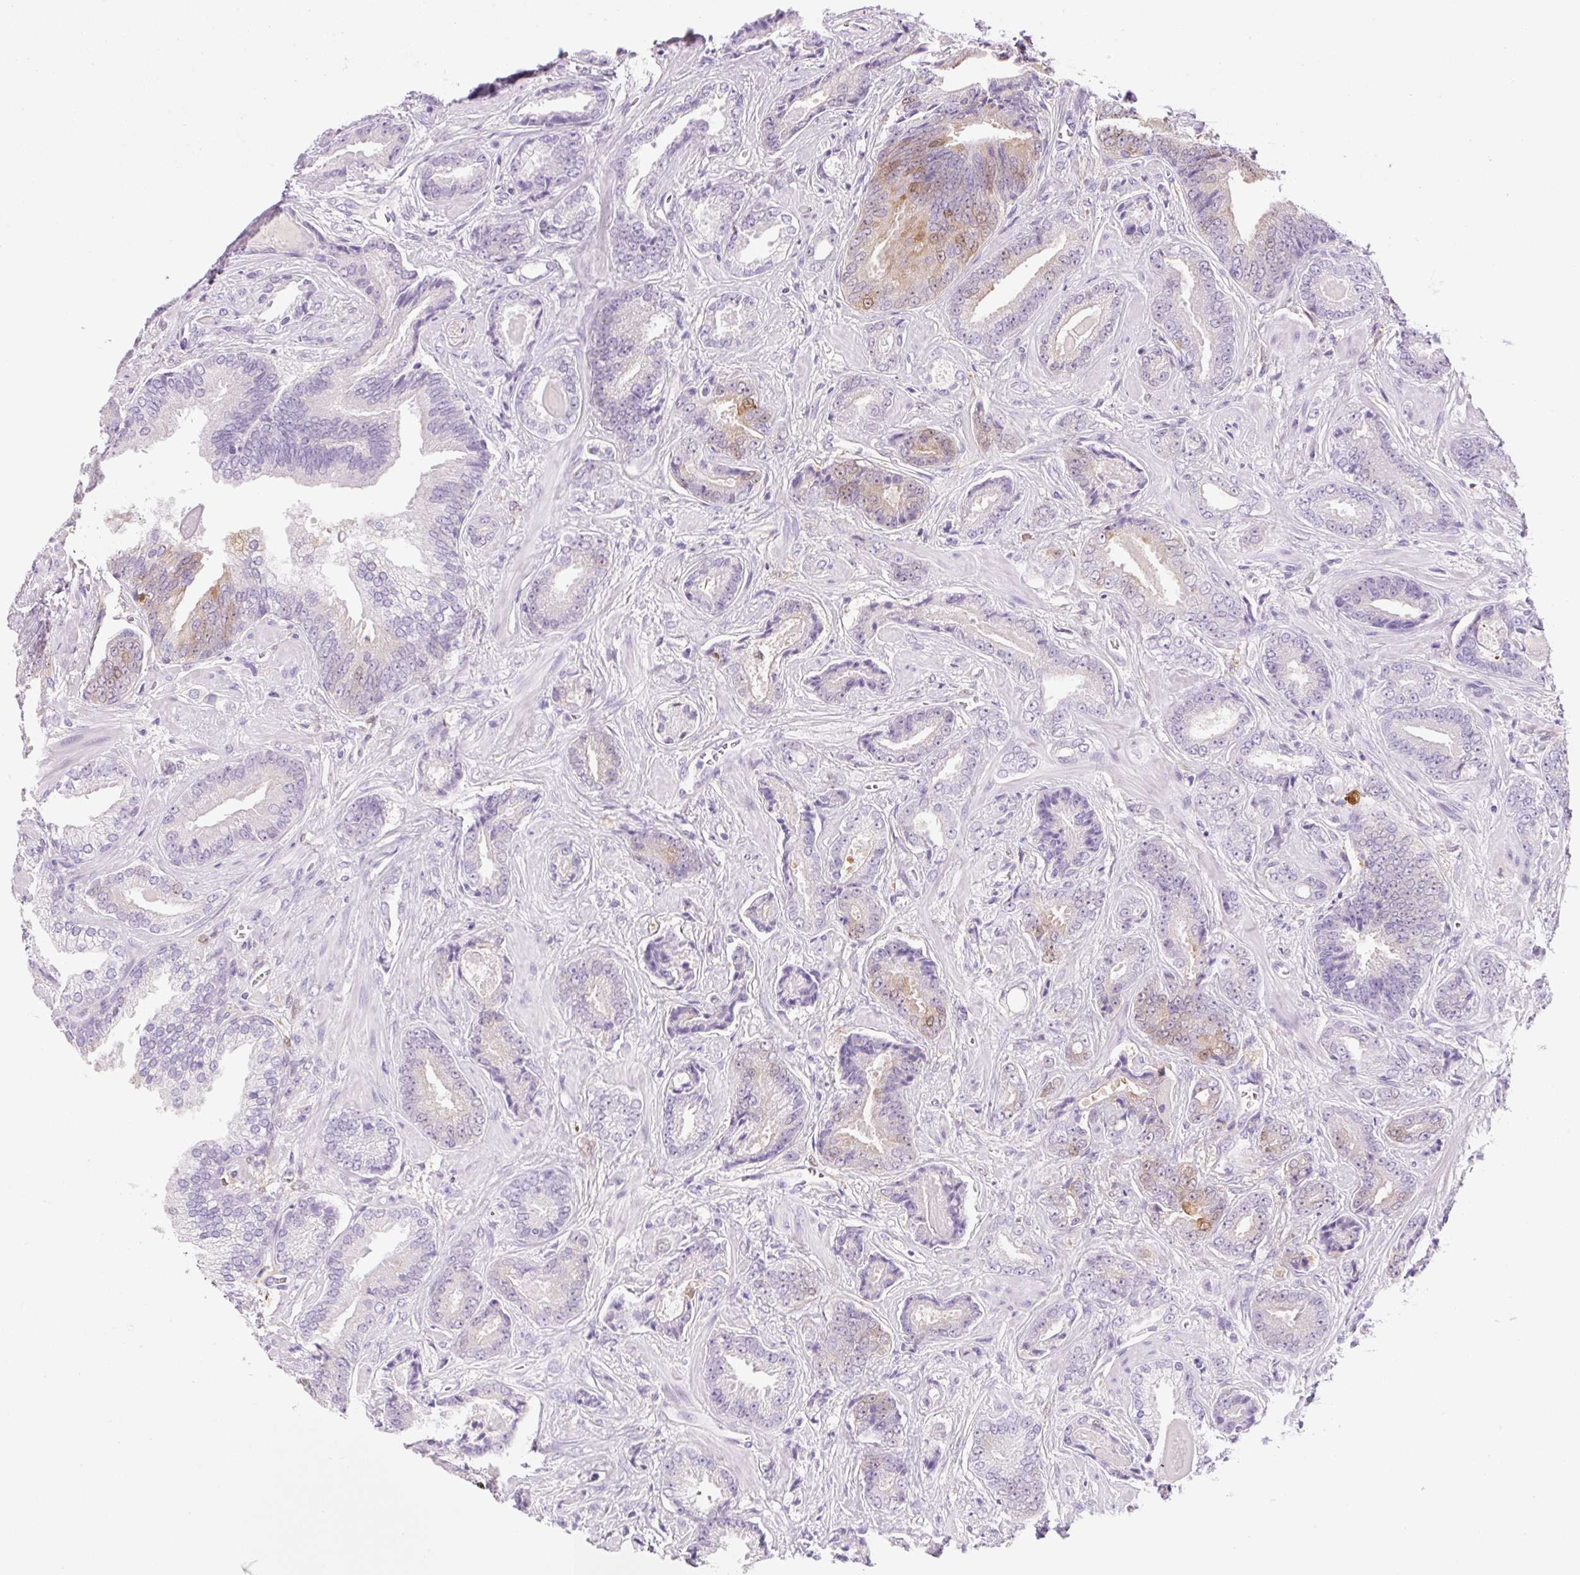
{"staining": {"intensity": "moderate", "quantity": "<25%", "location": "cytoplasmic/membranous,nuclear"}, "tissue": "prostate cancer", "cell_type": "Tumor cells", "image_type": "cancer", "snomed": [{"axis": "morphology", "description": "Adenocarcinoma, Low grade"}, {"axis": "topography", "description": "Prostate"}], "caption": "Moderate cytoplasmic/membranous and nuclear protein positivity is identified in approximately <25% of tumor cells in prostate low-grade adenocarcinoma.", "gene": "FABP5", "patient": {"sex": "male", "age": 62}}